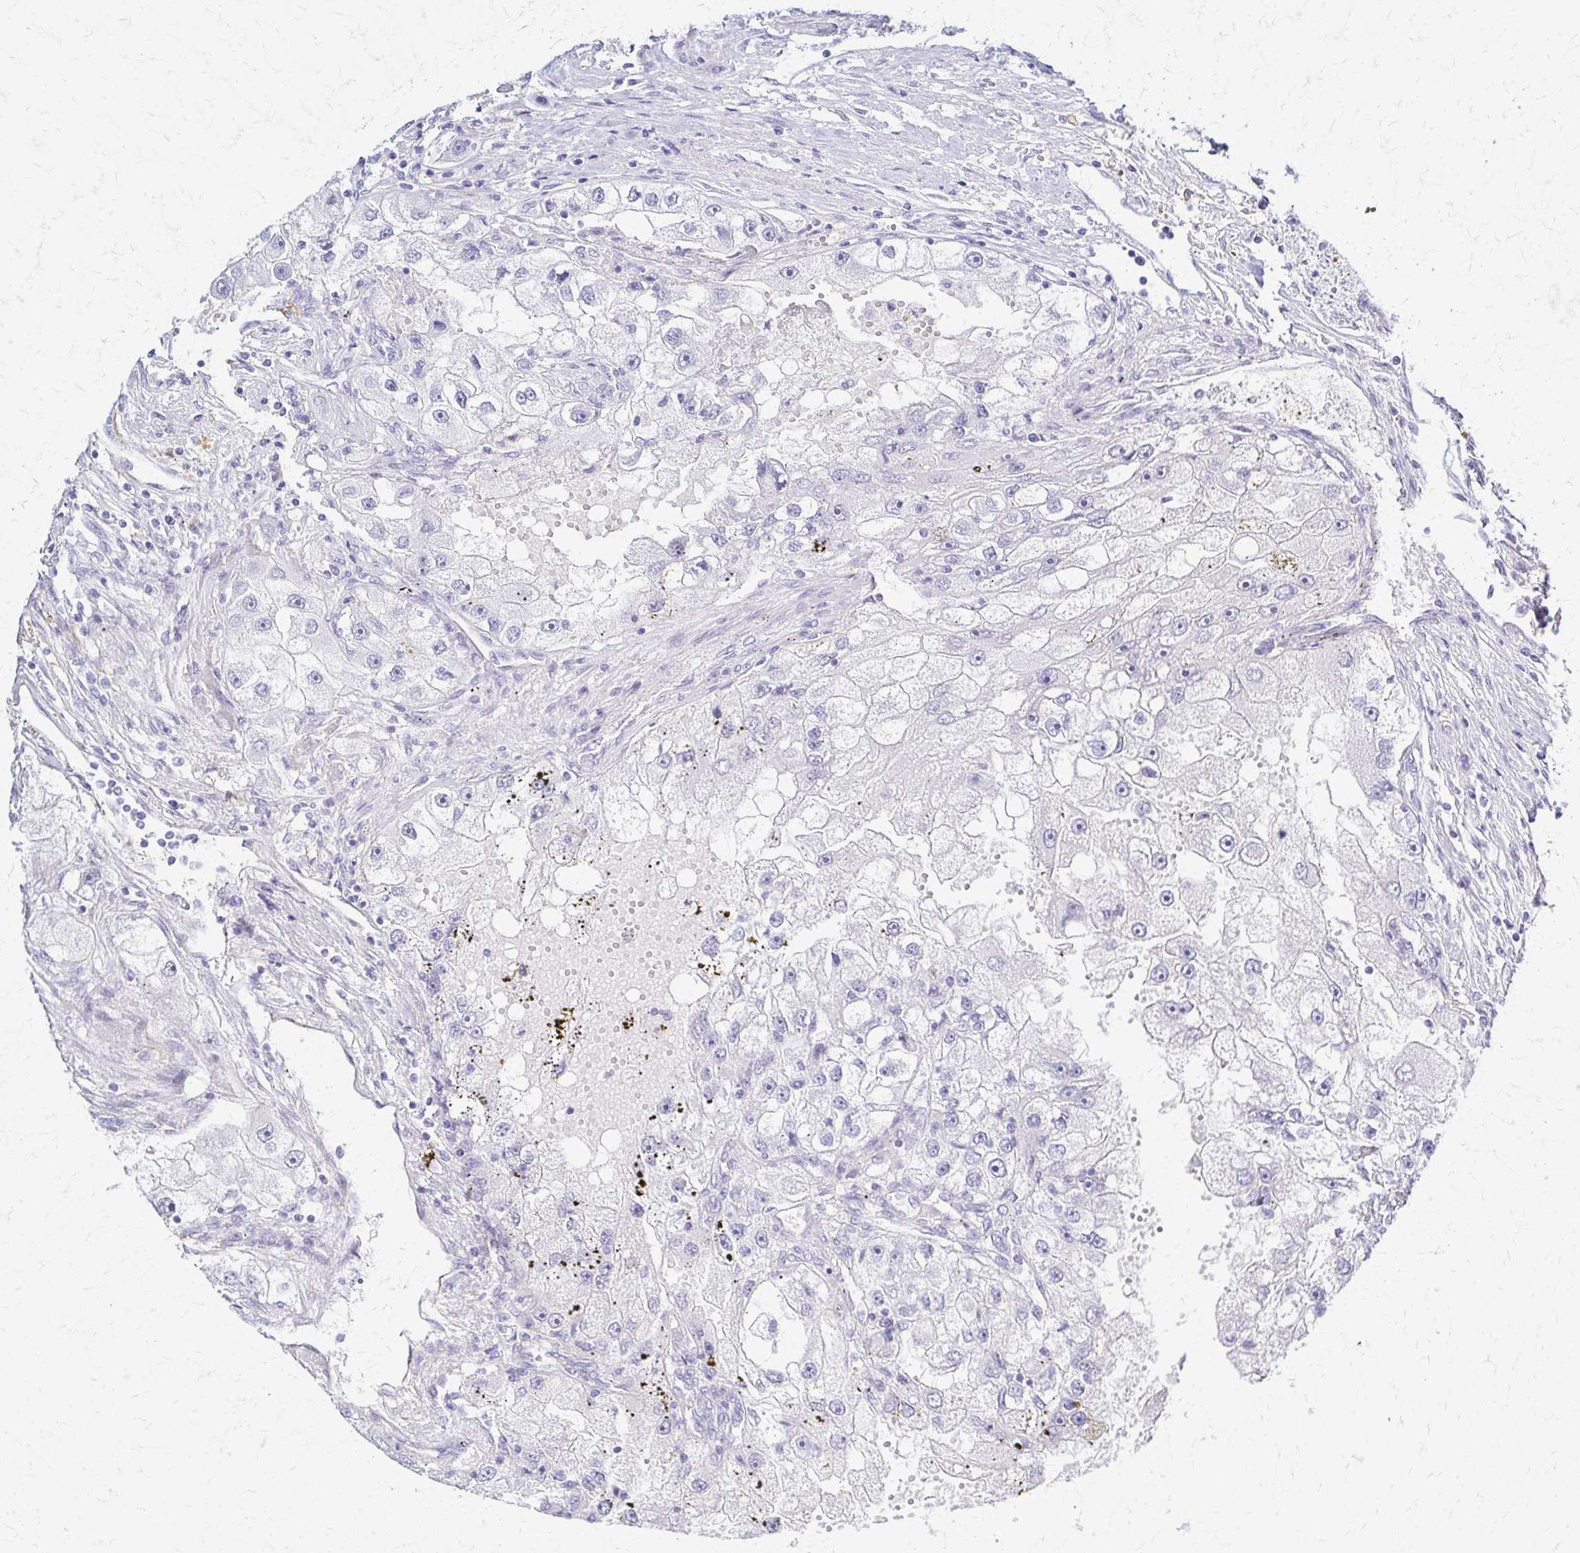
{"staining": {"intensity": "negative", "quantity": "none", "location": "none"}, "tissue": "renal cancer", "cell_type": "Tumor cells", "image_type": "cancer", "snomed": [{"axis": "morphology", "description": "Adenocarcinoma, NOS"}, {"axis": "topography", "description": "Kidney"}], "caption": "High power microscopy image of an immunohistochemistry image of renal adenocarcinoma, revealing no significant positivity in tumor cells. (DAB IHC, high magnification).", "gene": "RHOBTB2", "patient": {"sex": "male", "age": 63}}